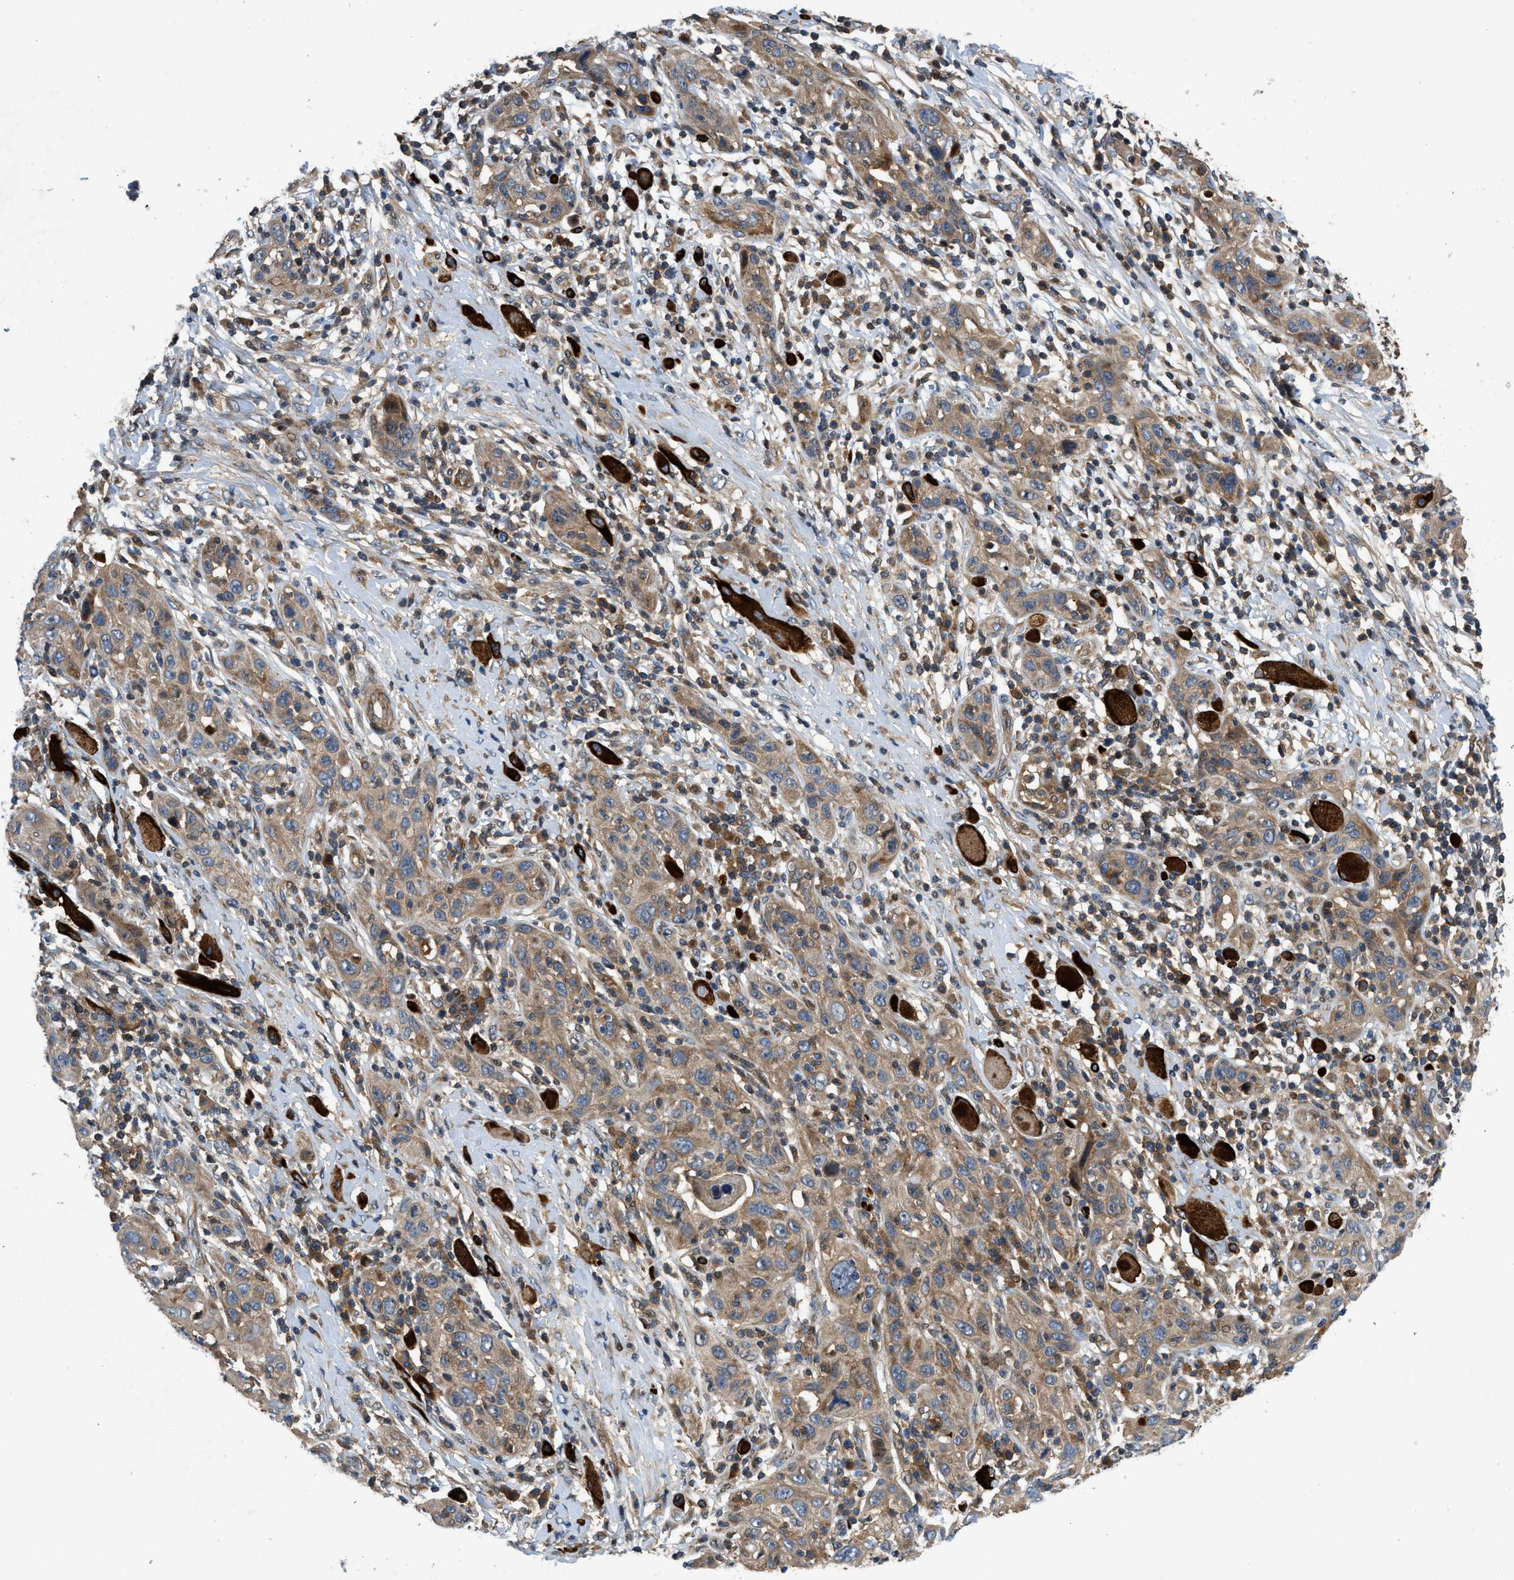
{"staining": {"intensity": "moderate", "quantity": ">75%", "location": "cytoplasmic/membranous"}, "tissue": "skin cancer", "cell_type": "Tumor cells", "image_type": "cancer", "snomed": [{"axis": "morphology", "description": "Squamous cell carcinoma, NOS"}, {"axis": "topography", "description": "Skin"}], "caption": "A brown stain shows moderate cytoplasmic/membranous staining of a protein in skin cancer tumor cells. The staining is performed using DAB (3,3'-diaminobenzidine) brown chromogen to label protein expression. The nuclei are counter-stained blue using hematoxylin.", "gene": "CNNM3", "patient": {"sex": "female", "age": 88}}